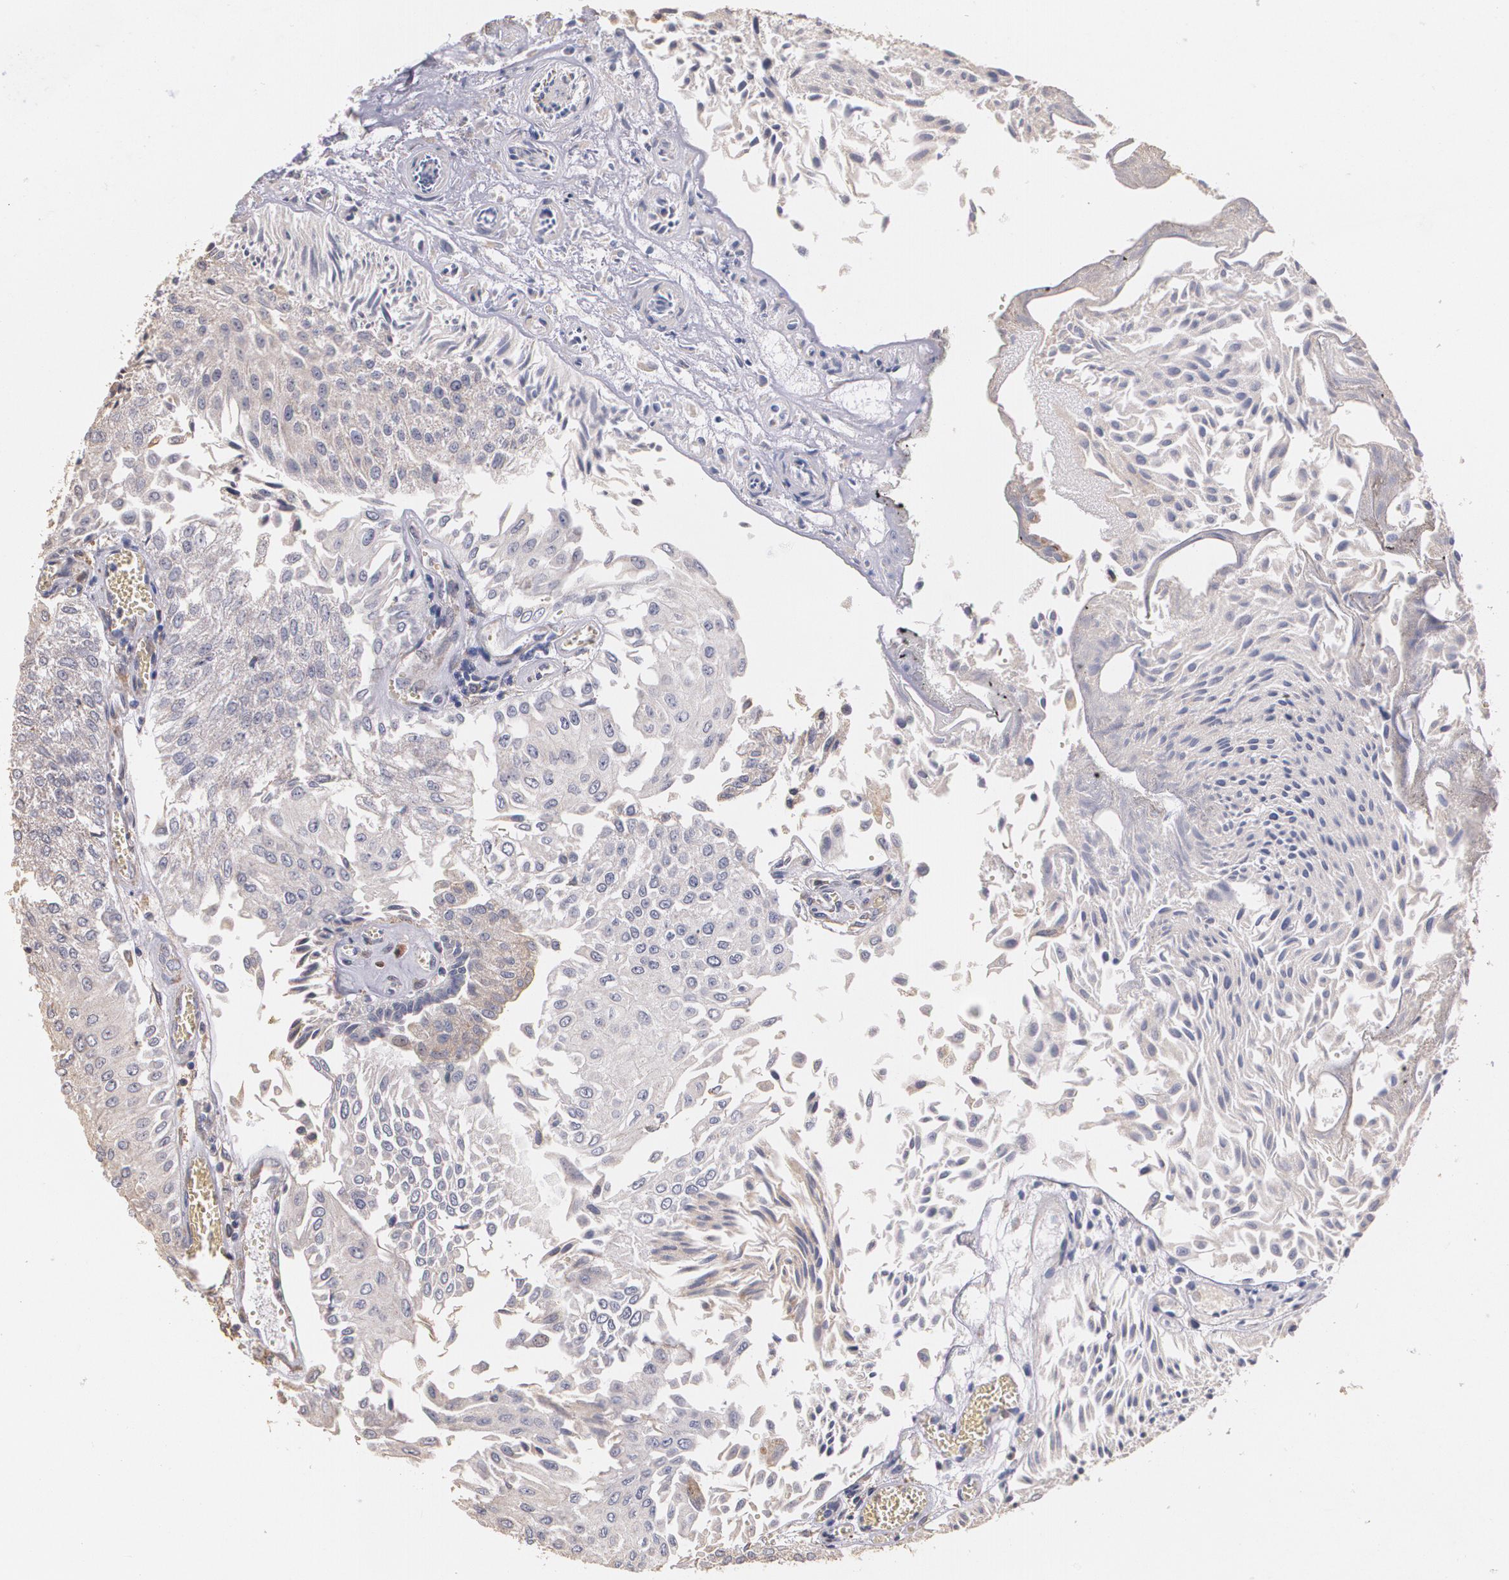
{"staining": {"intensity": "weak", "quantity": ">75%", "location": "cytoplasmic/membranous"}, "tissue": "urothelial cancer", "cell_type": "Tumor cells", "image_type": "cancer", "snomed": [{"axis": "morphology", "description": "Urothelial carcinoma, Low grade"}, {"axis": "topography", "description": "Urinary bladder"}], "caption": "There is low levels of weak cytoplasmic/membranous expression in tumor cells of urothelial cancer, as demonstrated by immunohistochemical staining (brown color).", "gene": "ATF3", "patient": {"sex": "male", "age": 86}}